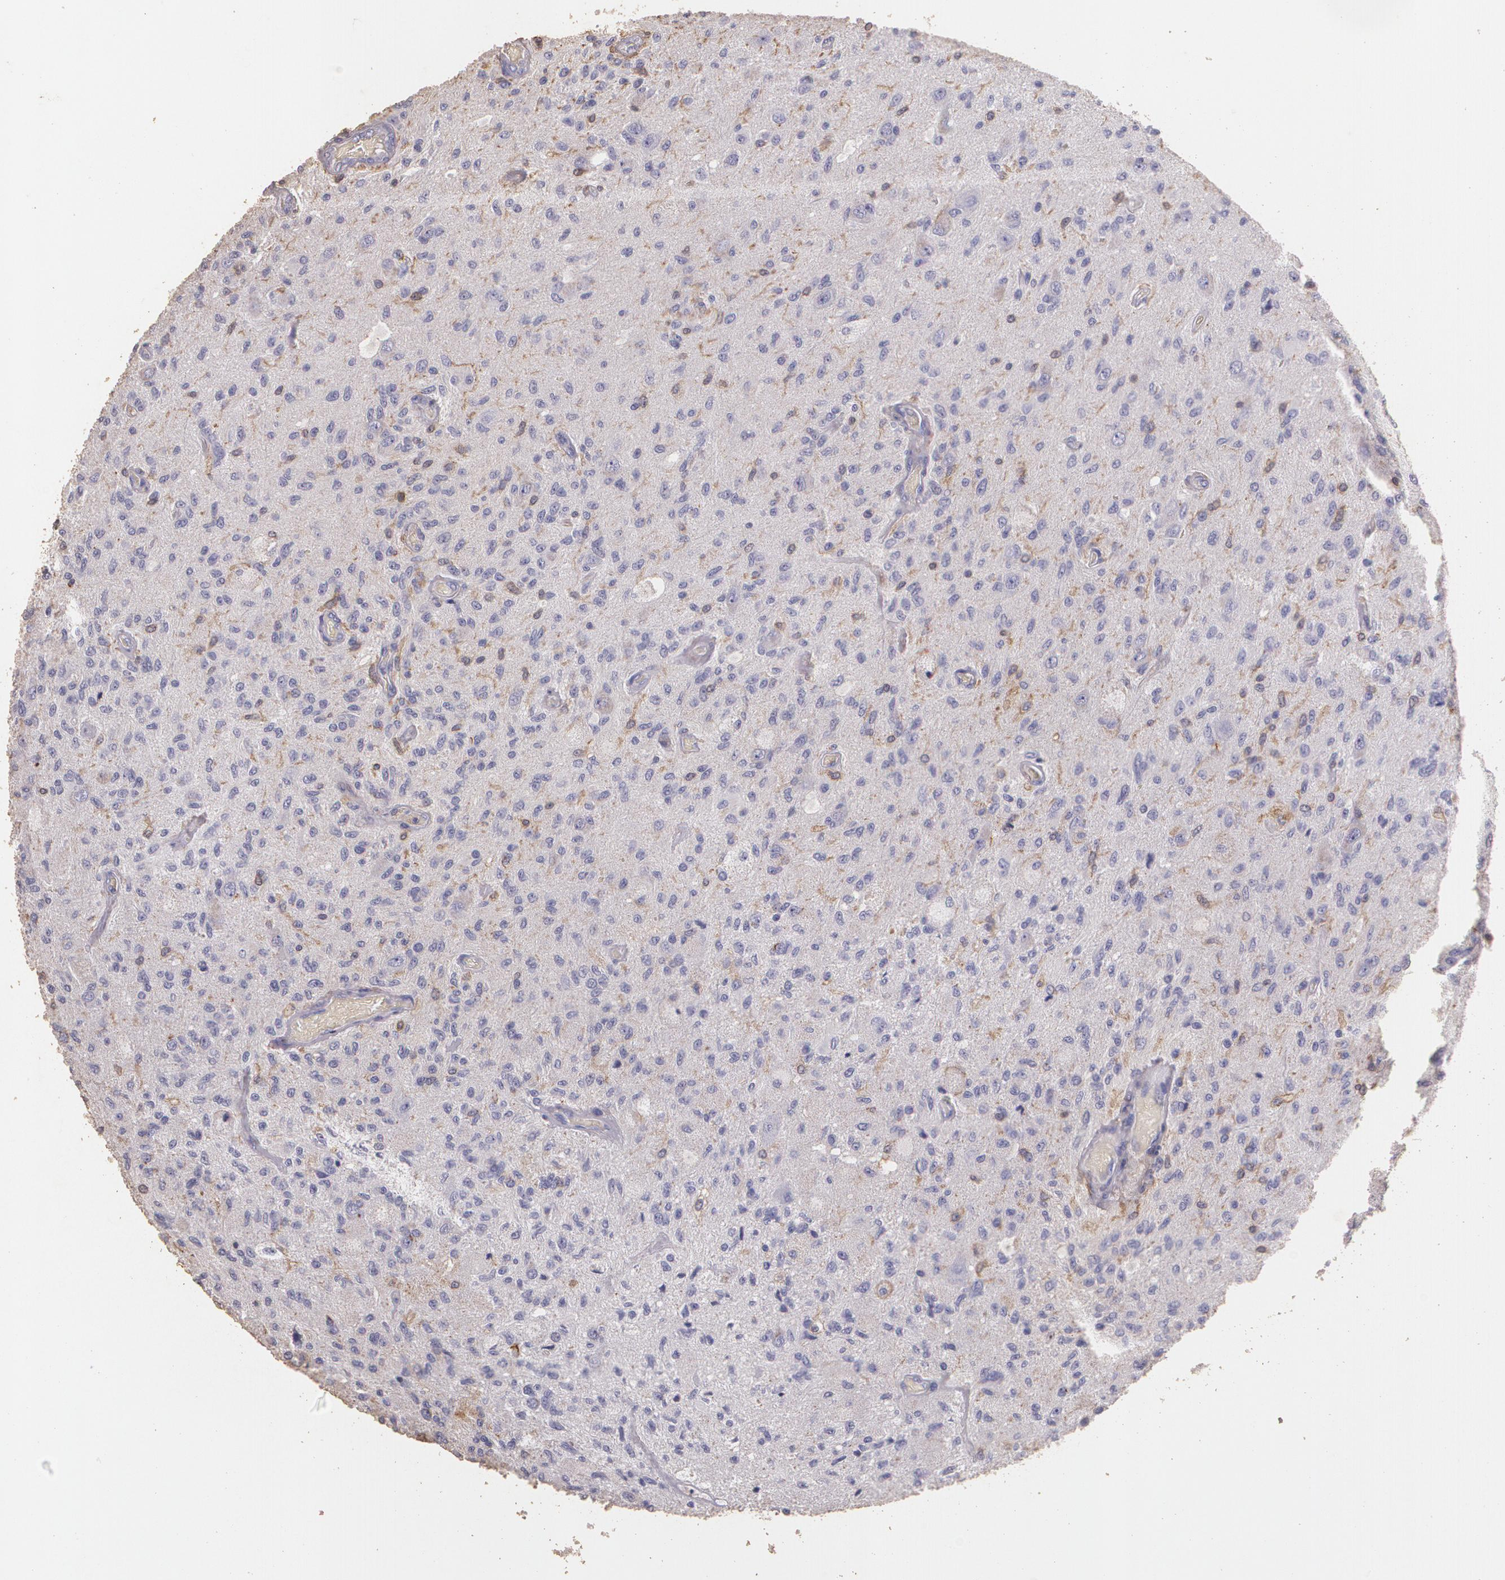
{"staining": {"intensity": "negative", "quantity": "none", "location": "none"}, "tissue": "glioma", "cell_type": "Tumor cells", "image_type": "cancer", "snomed": [{"axis": "morphology", "description": "Normal tissue, NOS"}, {"axis": "morphology", "description": "Glioma, malignant, High grade"}, {"axis": "topography", "description": "Cerebral cortex"}], "caption": "Human high-grade glioma (malignant) stained for a protein using immunohistochemistry (IHC) displays no staining in tumor cells.", "gene": "TGFBR1", "patient": {"sex": "male", "age": 77}}